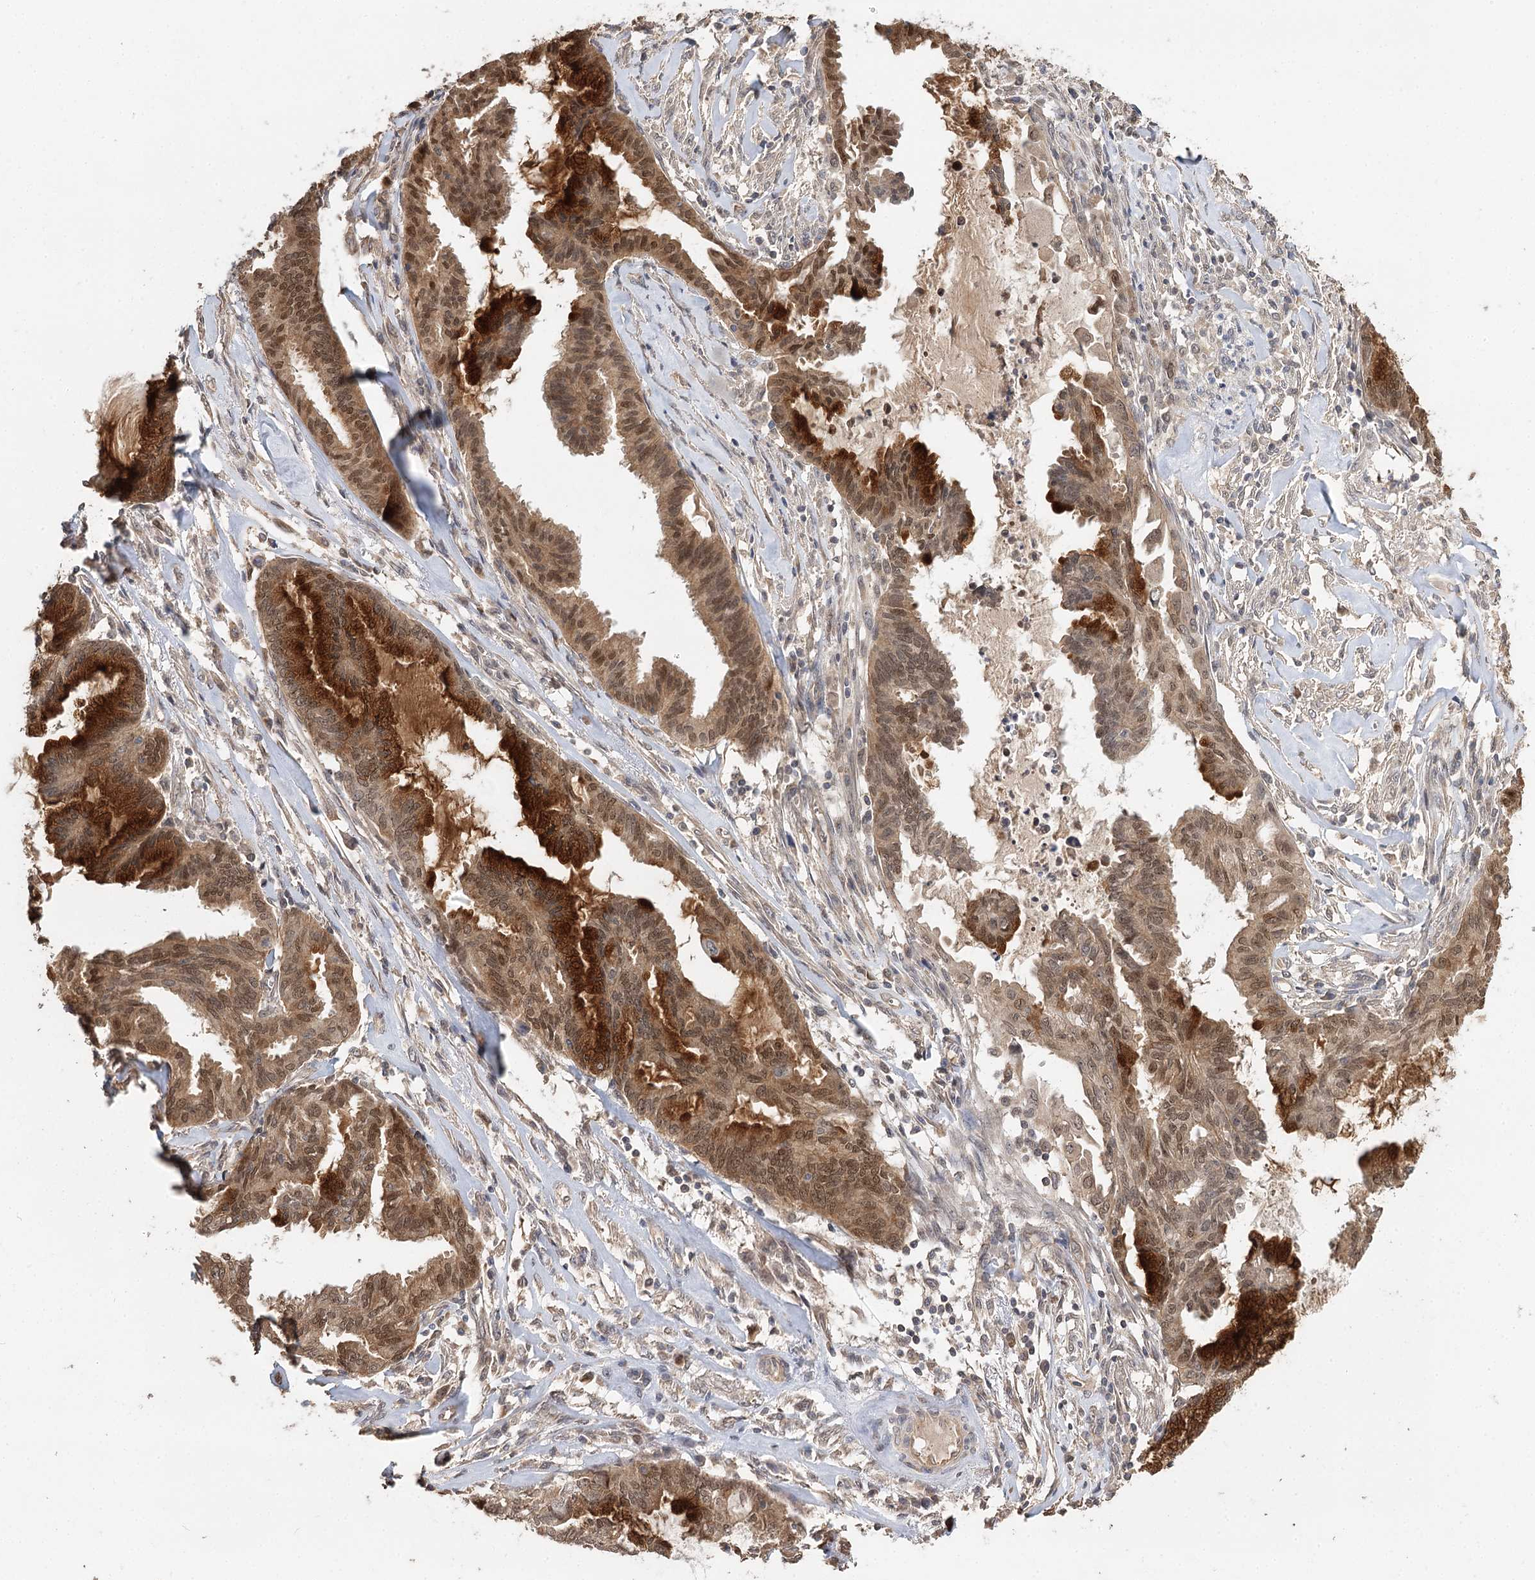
{"staining": {"intensity": "strong", "quantity": "25%-75%", "location": "cytoplasmic/membranous,nuclear"}, "tissue": "endometrial cancer", "cell_type": "Tumor cells", "image_type": "cancer", "snomed": [{"axis": "morphology", "description": "Adenocarcinoma, NOS"}, {"axis": "topography", "description": "Endometrium"}], "caption": "This photomicrograph reveals endometrial adenocarcinoma stained with immunohistochemistry to label a protein in brown. The cytoplasmic/membranous and nuclear of tumor cells show strong positivity for the protein. Nuclei are counter-stained blue.", "gene": "NOPCHAP1", "patient": {"sex": "female", "age": 86}}